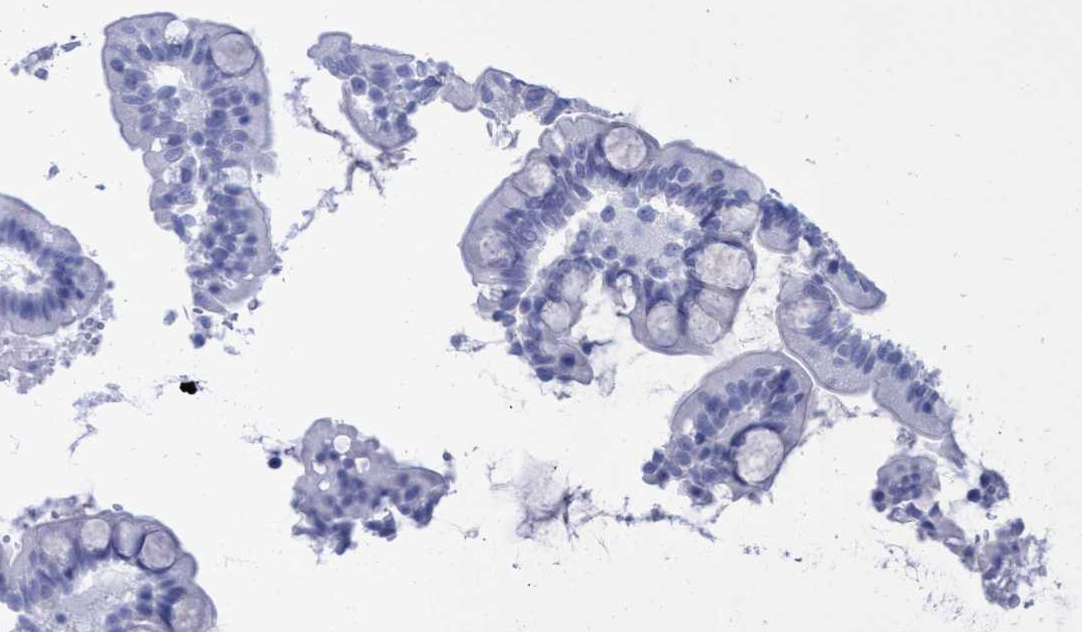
{"staining": {"intensity": "negative", "quantity": "none", "location": "none"}, "tissue": "small intestine", "cell_type": "Glandular cells", "image_type": "normal", "snomed": [{"axis": "morphology", "description": "Normal tissue, NOS"}, {"axis": "topography", "description": "Small intestine"}], "caption": "Glandular cells show no significant protein positivity in benign small intestine.", "gene": "INSL6", "patient": {"sex": "female", "age": 56}}